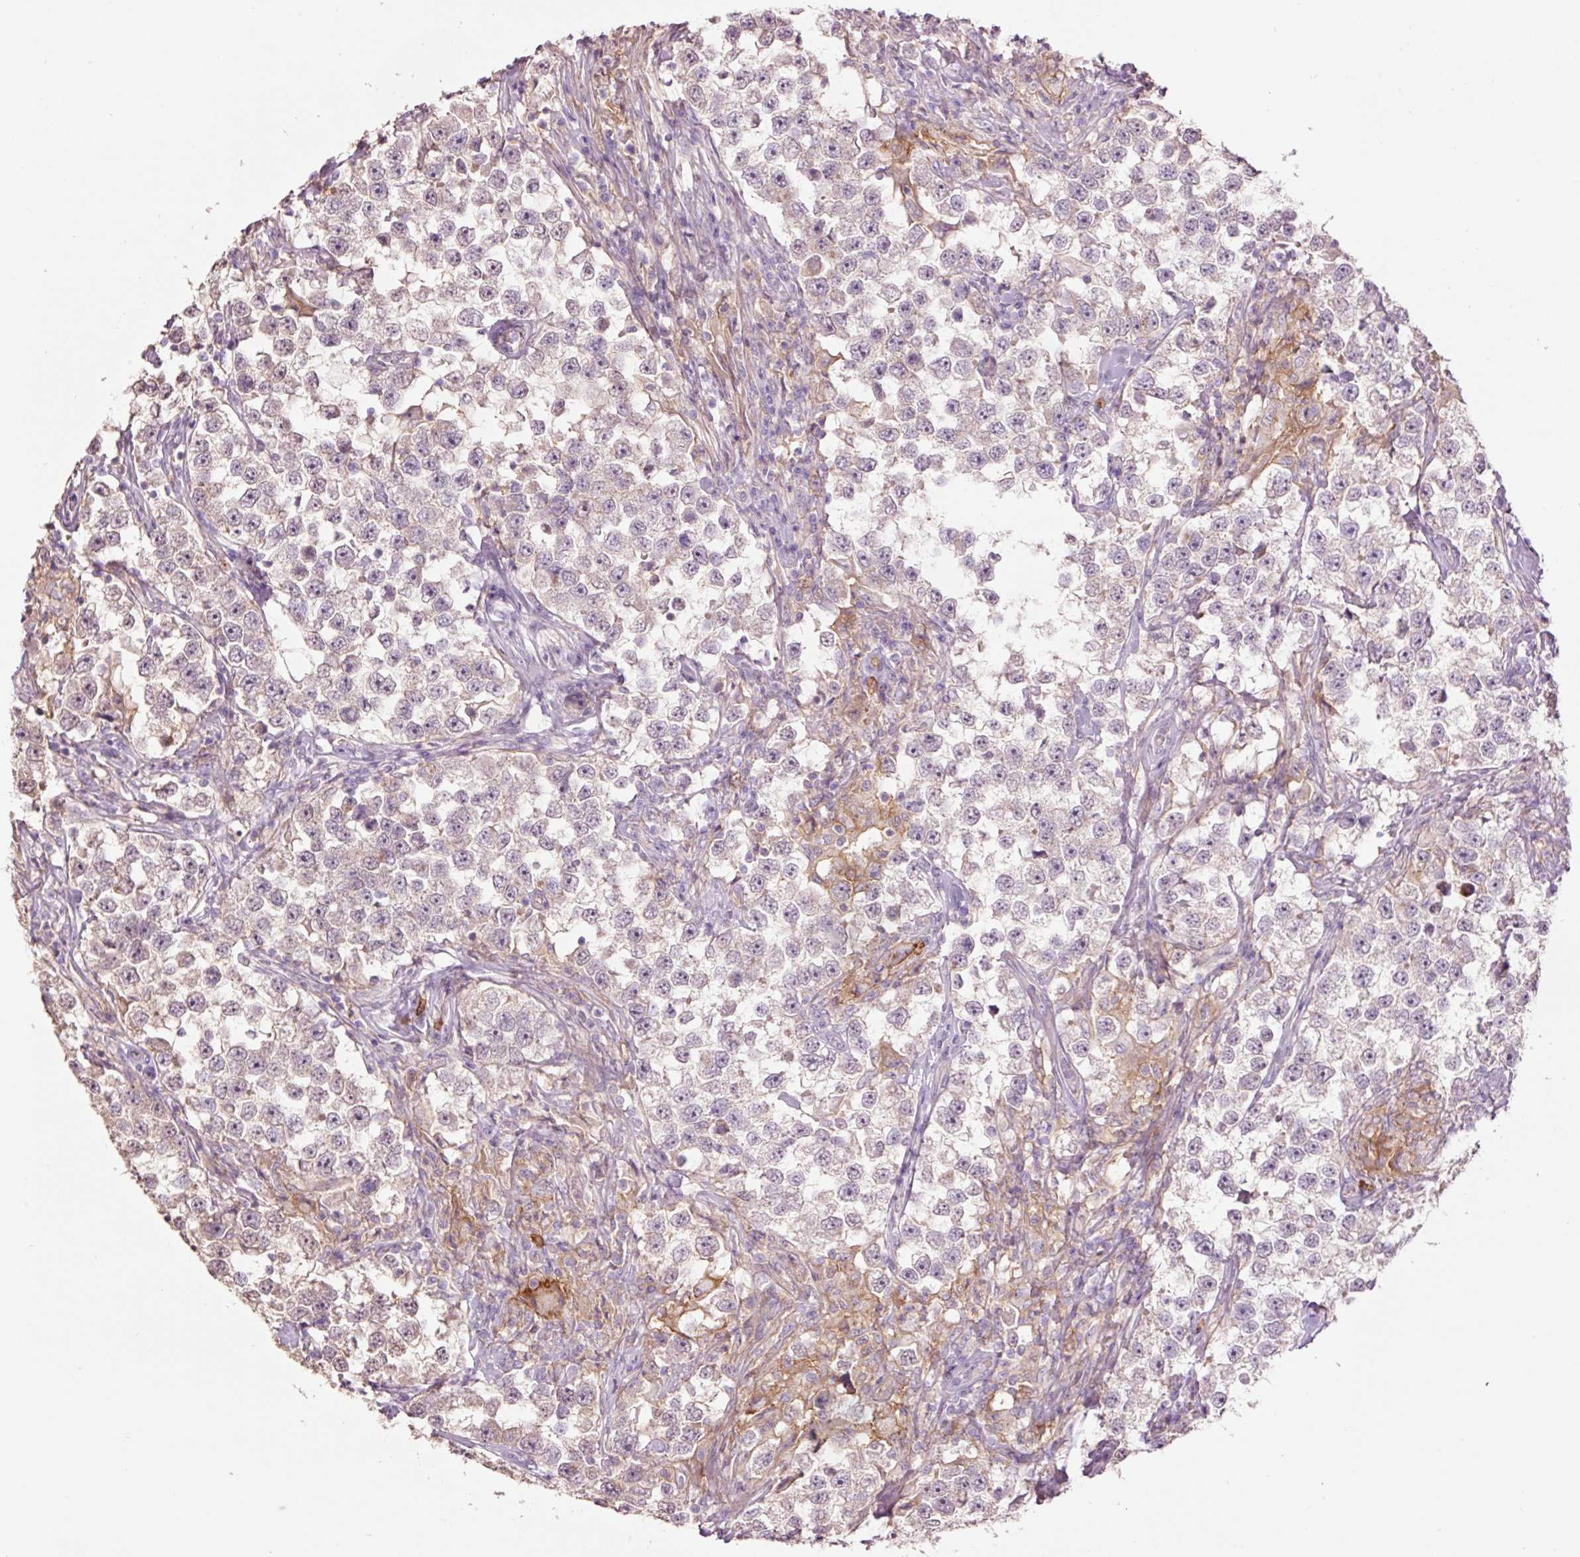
{"staining": {"intensity": "negative", "quantity": "none", "location": "none"}, "tissue": "testis cancer", "cell_type": "Tumor cells", "image_type": "cancer", "snomed": [{"axis": "morphology", "description": "Seminoma, NOS"}, {"axis": "topography", "description": "Testis"}], "caption": "Immunohistochemistry photomicrograph of neoplastic tissue: human seminoma (testis) stained with DAB exhibits no significant protein positivity in tumor cells.", "gene": "SLC1A4", "patient": {"sex": "male", "age": 46}}